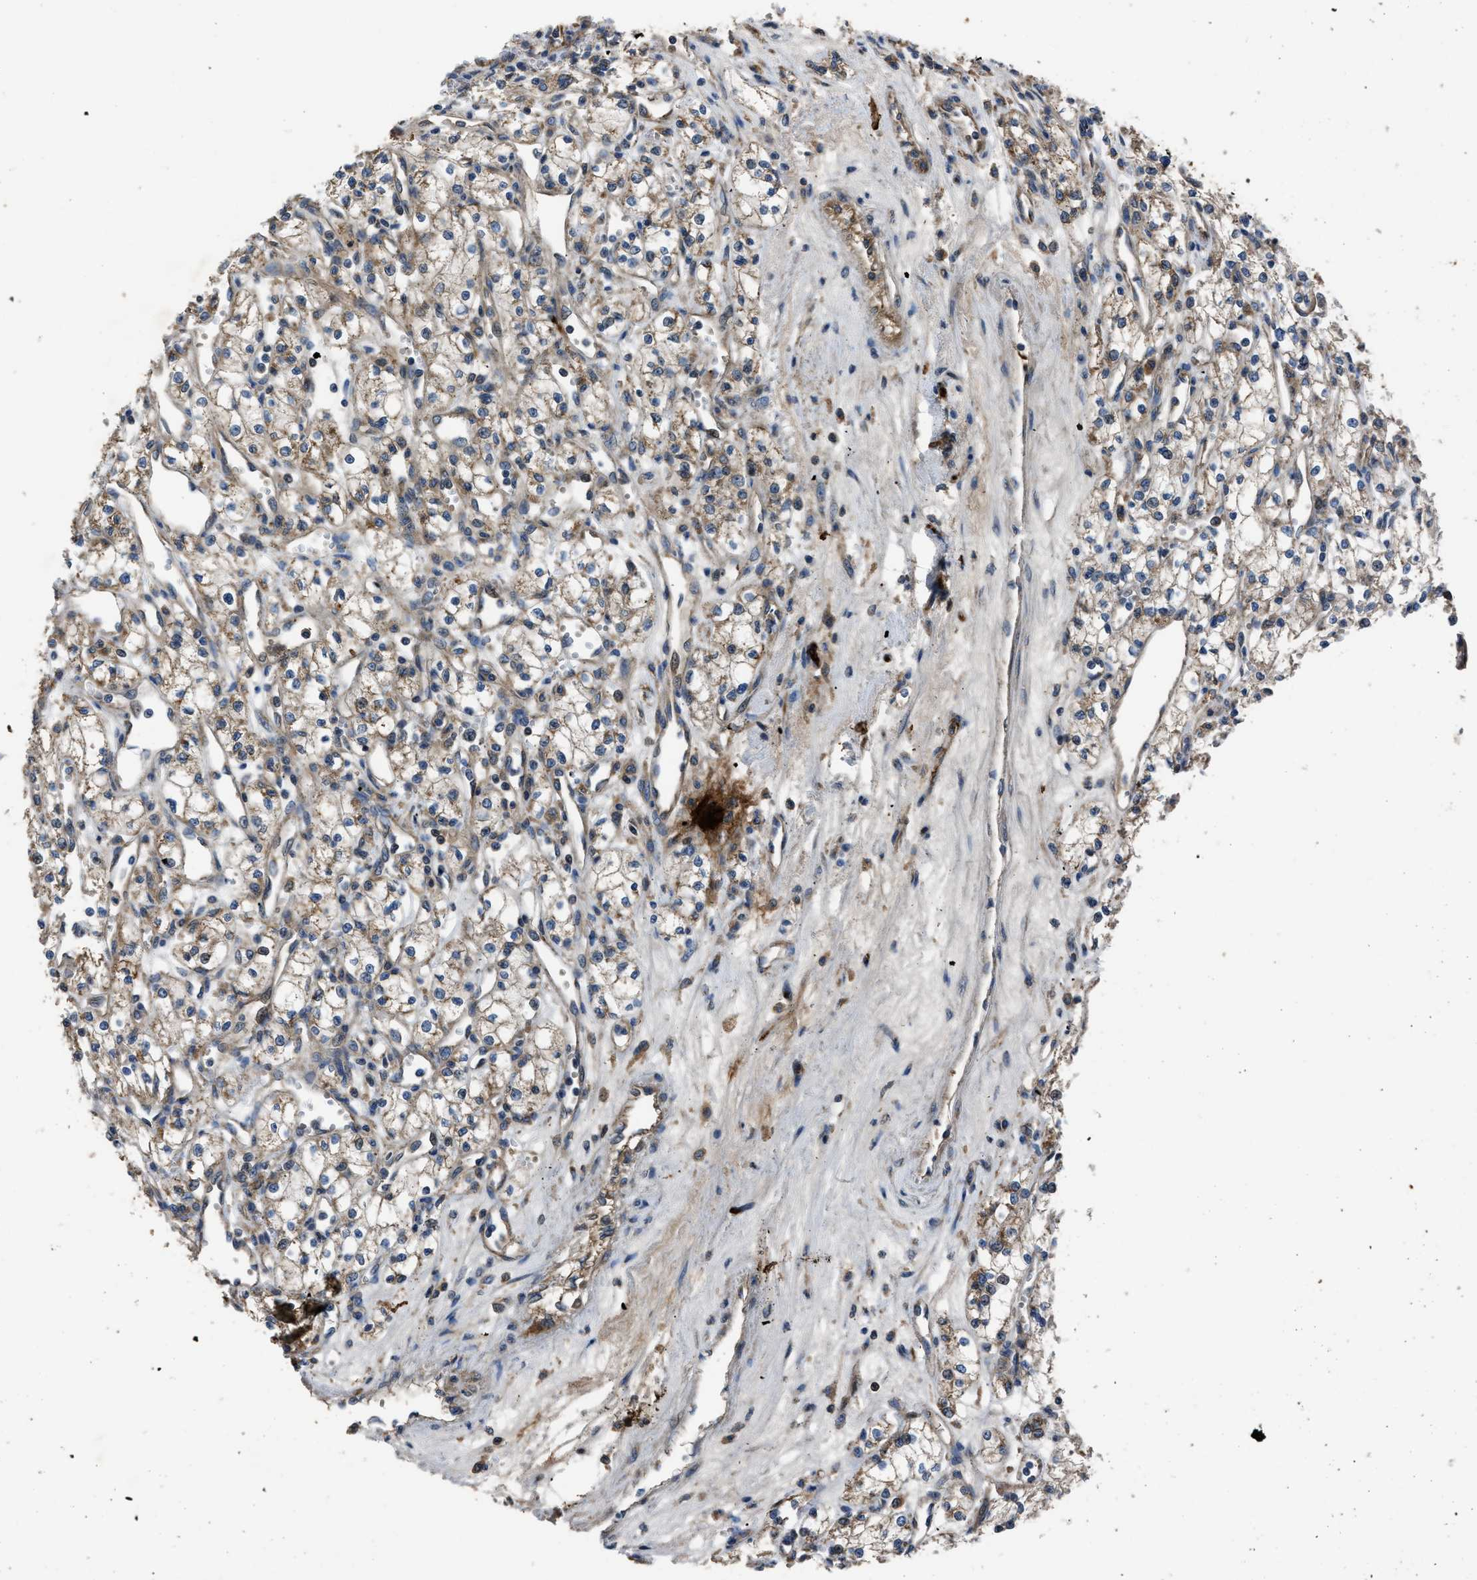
{"staining": {"intensity": "weak", "quantity": "25%-75%", "location": "cytoplasmic/membranous"}, "tissue": "renal cancer", "cell_type": "Tumor cells", "image_type": "cancer", "snomed": [{"axis": "morphology", "description": "Adenocarcinoma, NOS"}, {"axis": "topography", "description": "Kidney"}], "caption": "There is low levels of weak cytoplasmic/membranous staining in tumor cells of renal cancer (adenocarcinoma), as demonstrated by immunohistochemical staining (brown color).", "gene": "ERC1", "patient": {"sex": "male", "age": 59}}